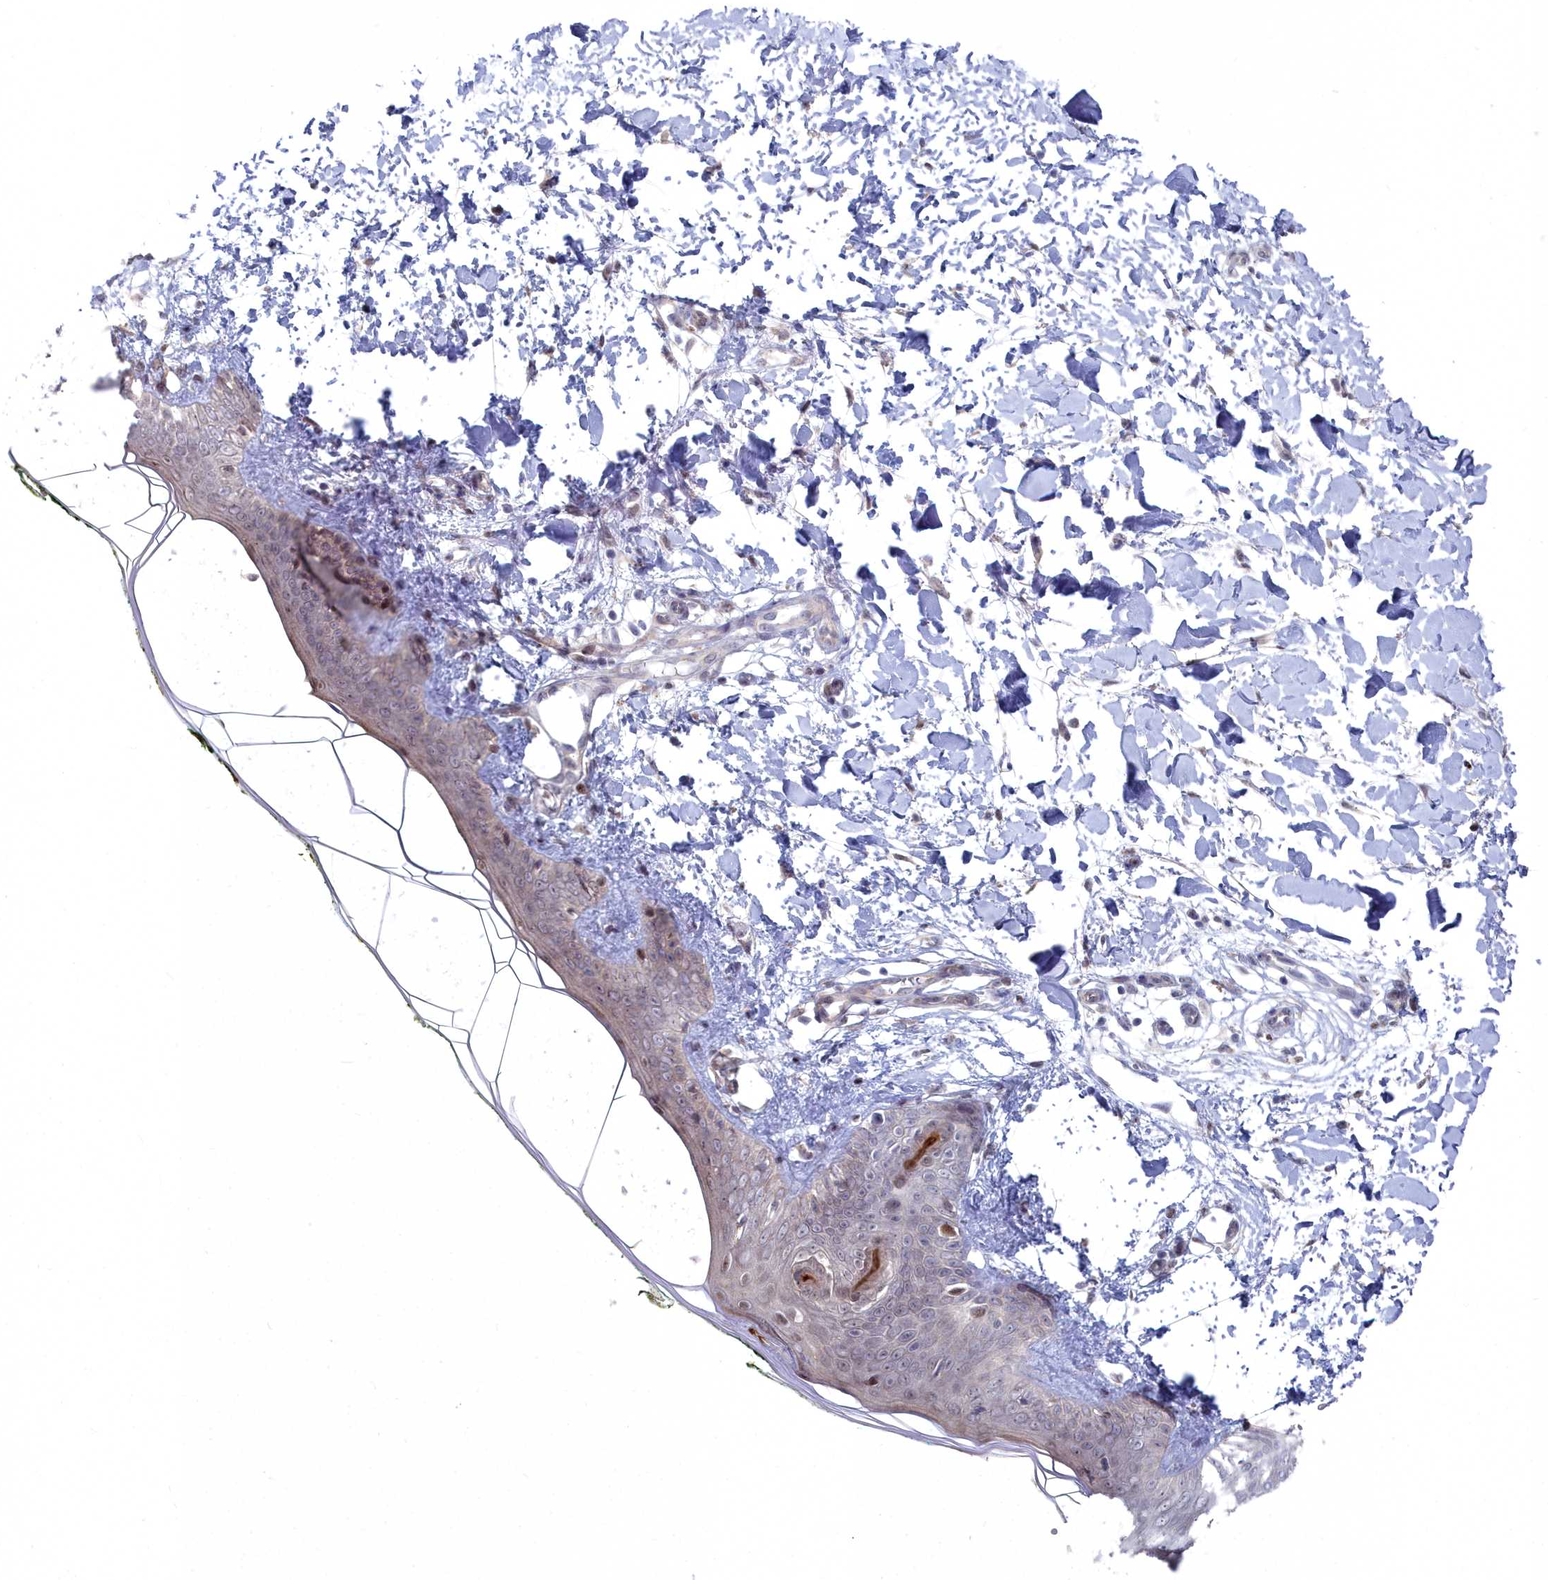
{"staining": {"intensity": "moderate", "quantity": ">75%", "location": "nuclear"}, "tissue": "skin", "cell_type": "Fibroblasts", "image_type": "normal", "snomed": [{"axis": "morphology", "description": "Normal tissue, NOS"}, {"axis": "topography", "description": "Skin"}], "caption": "High-magnification brightfield microscopy of benign skin stained with DAB (brown) and counterstained with hematoxylin (blue). fibroblasts exhibit moderate nuclear staining is appreciated in about>75% of cells. Immunohistochemistry stains the protein in brown and the nuclei are stained blue.", "gene": "RPS27A", "patient": {"sex": "female", "age": 34}}